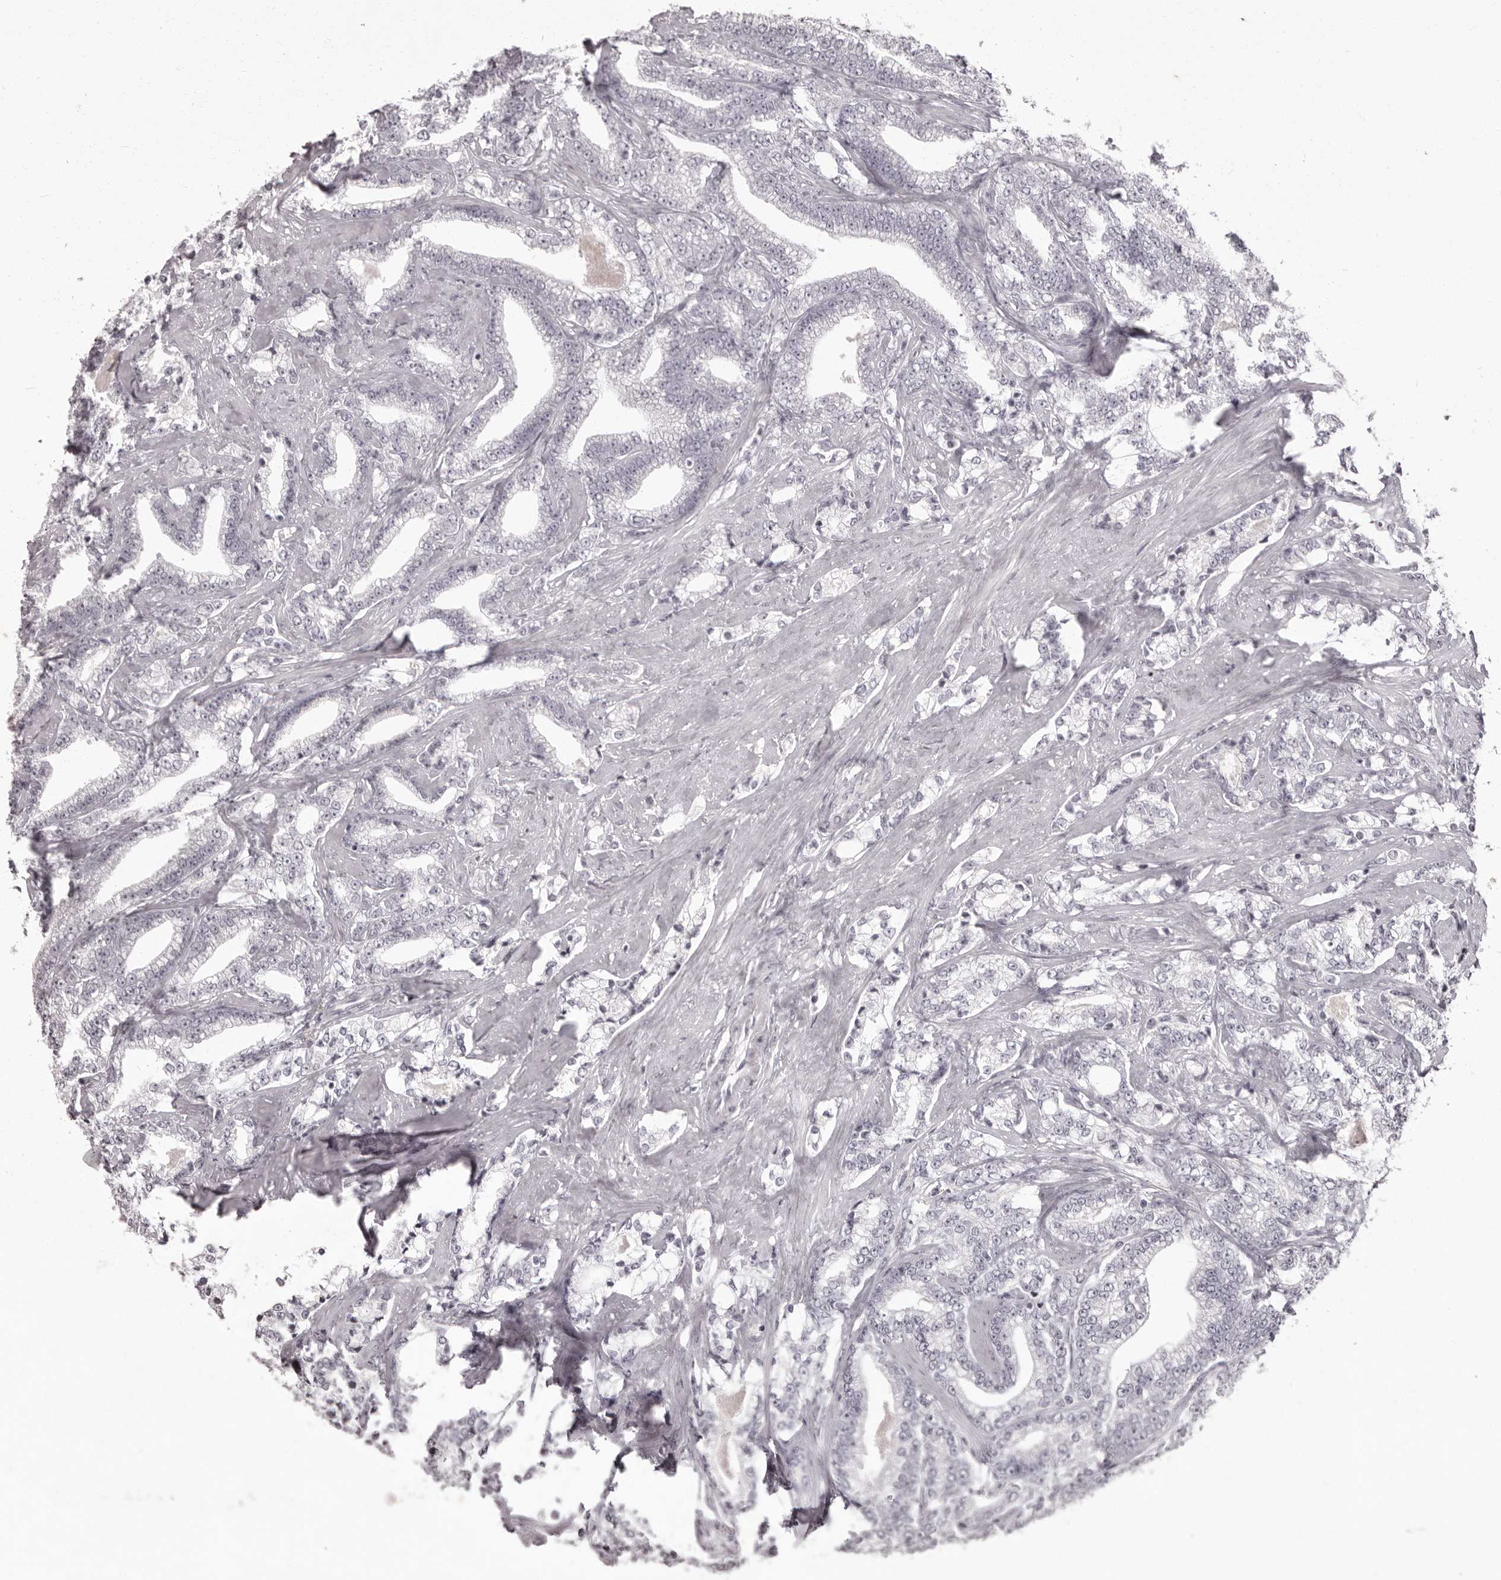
{"staining": {"intensity": "negative", "quantity": "none", "location": "none"}, "tissue": "prostate cancer", "cell_type": "Tumor cells", "image_type": "cancer", "snomed": [{"axis": "morphology", "description": "Adenocarcinoma, High grade"}, {"axis": "topography", "description": "Prostate and seminal vesicle, NOS"}], "caption": "The image demonstrates no significant positivity in tumor cells of prostate cancer (high-grade adenocarcinoma).", "gene": "C8orf74", "patient": {"sex": "male", "age": 67}}